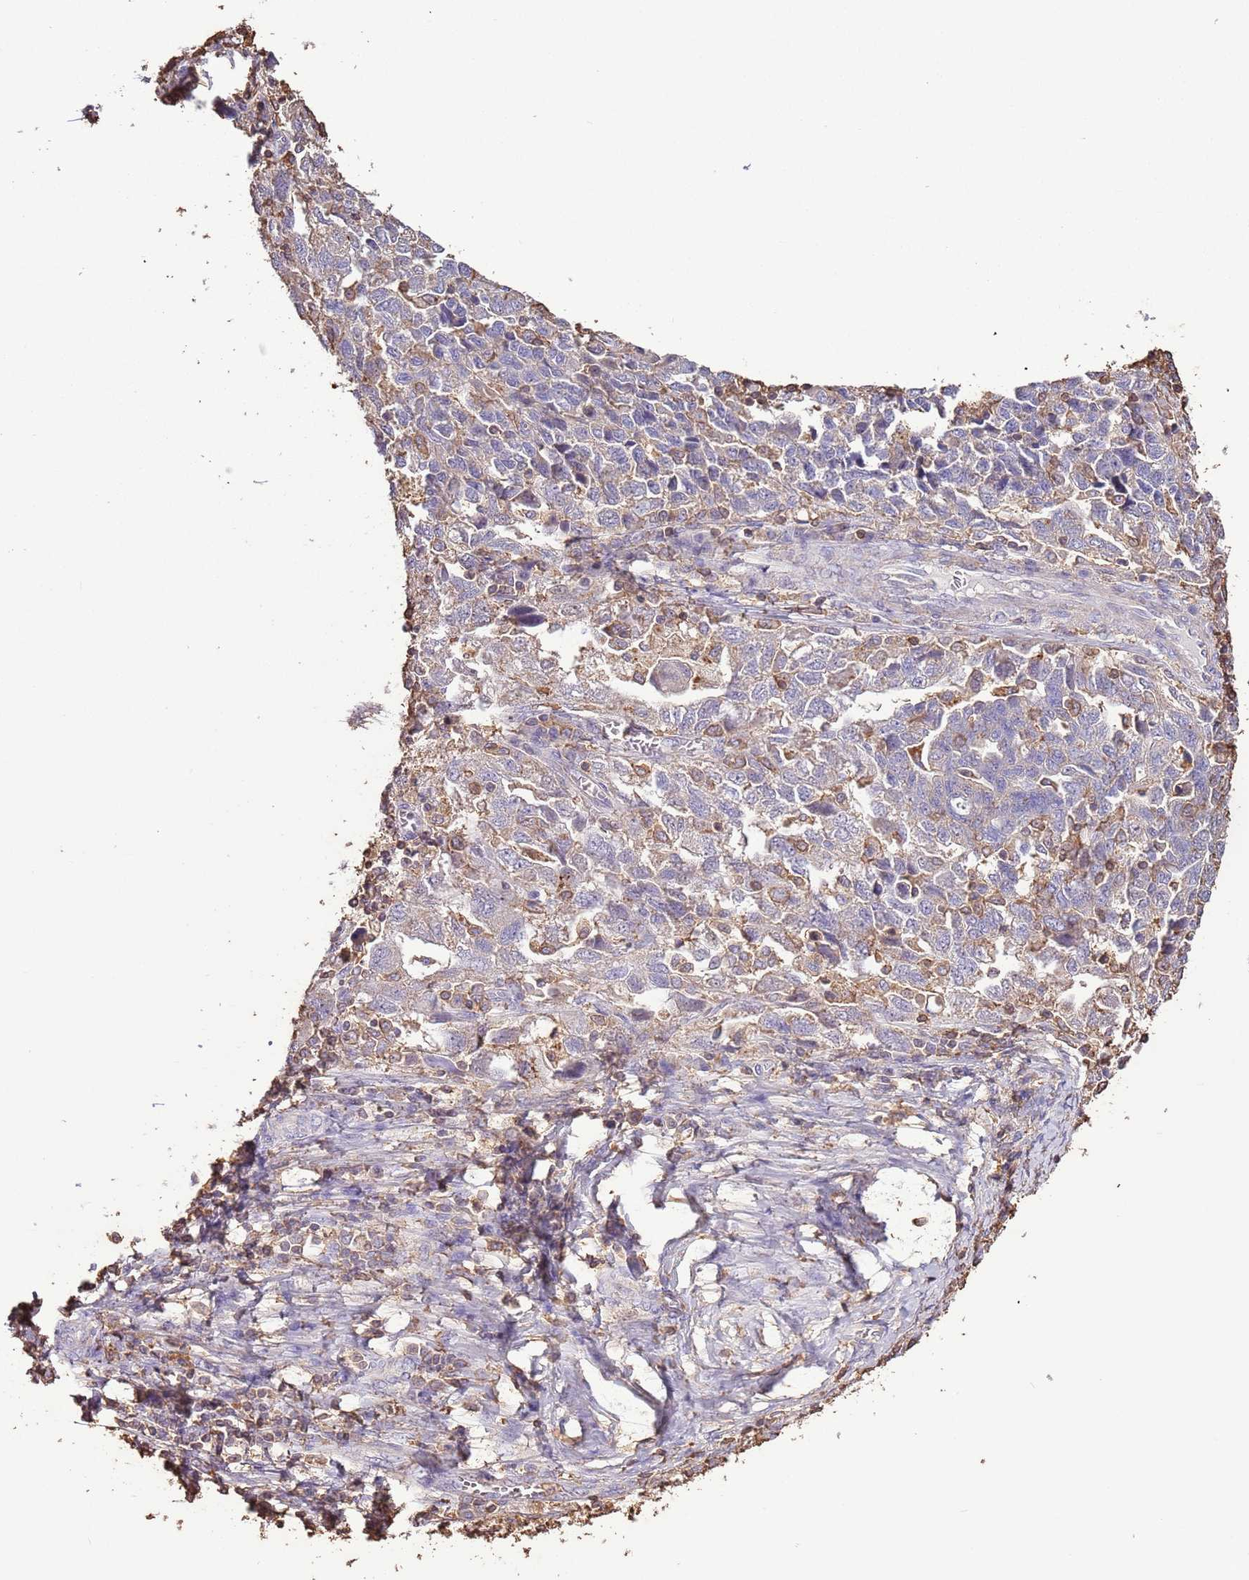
{"staining": {"intensity": "negative", "quantity": "none", "location": "none"}, "tissue": "ovarian cancer", "cell_type": "Tumor cells", "image_type": "cancer", "snomed": [{"axis": "morphology", "description": "Carcinoma, NOS"}, {"axis": "morphology", "description": "Cystadenocarcinoma, serous, NOS"}, {"axis": "topography", "description": "Ovary"}], "caption": "Tumor cells are negative for protein expression in human ovarian cancer (serous cystadenocarcinoma).", "gene": "ARL10", "patient": {"sex": "female", "age": 69}}